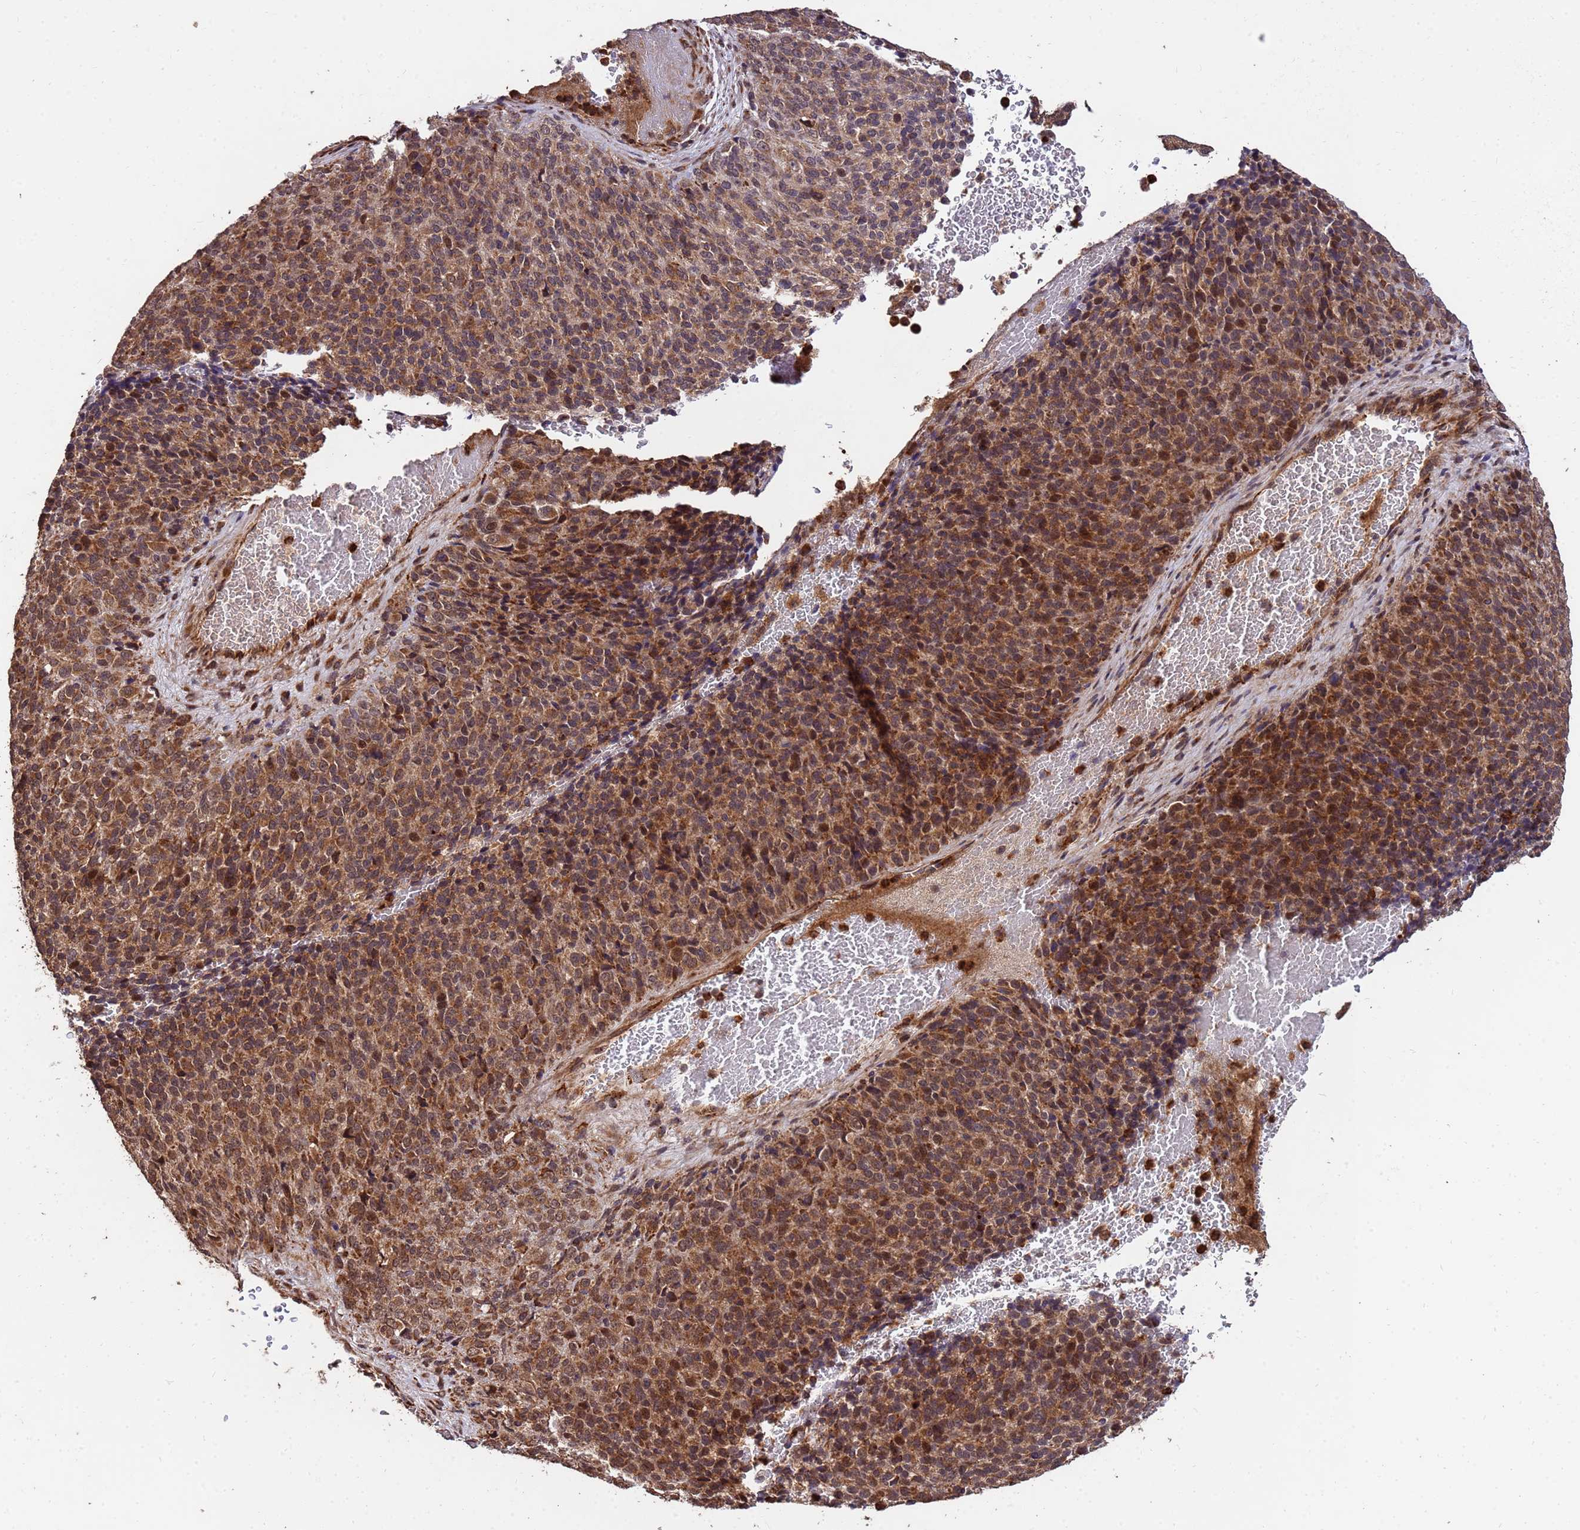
{"staining": {"intensity": "moderate", "quantity": ">75%", "location": "cytoplasmic/membranous,nuclear"}, "tissue": "melanoma", "cell_type": "Tumor cells", "image_type": "cancer", "snomed": [{"axis": "morphology", "description": "Malignant melanoma, Metastatic site"}, {"axis": "topography", "description": "Brain"}], "caption": "A medium amount of moderate cytoplasmic/membranous and nuclear staining is identified in about >75% of tumor cells in malignant melanoma (metastatic site) tissue.", "gene": "ZNF619", "patient": {"sex": "female", "age": 56}}